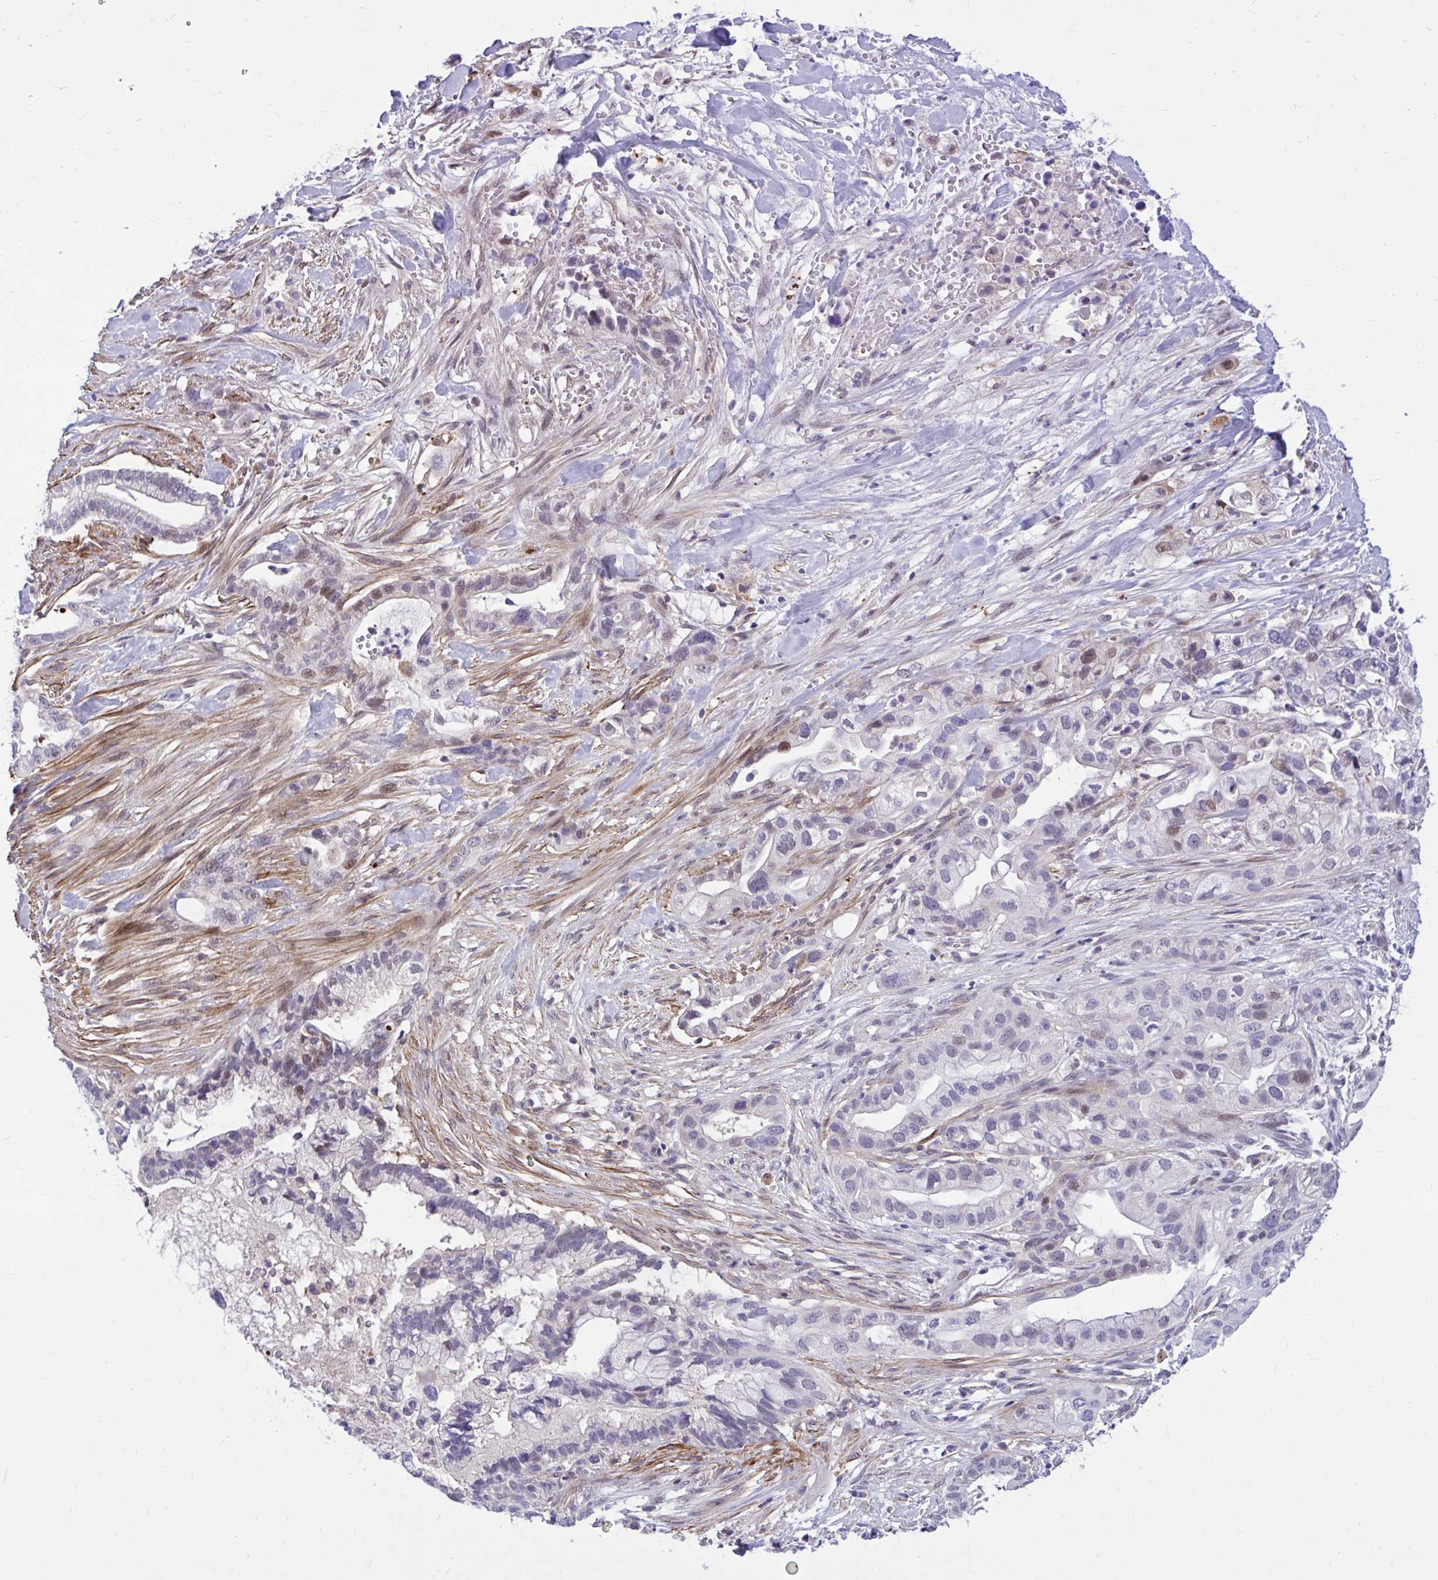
{"staining": {"intensity": "weak", "quantity": "<25%", "location": "nuclear"}, "tissue": "pancreatic cancer", "cell_type": "Tumor cells", "image_type": "cancer", "snomed": [{"axis": "morphology", "description": "Adenocarcinoma, NOS"}, {"axis": "topography", "description": "Pancreas"}], "caption": "Pancreatic cancer was stained to show a protein in brown. There is no significant expression in tumor cells.", "gene": "ZBTB25", "patient": {"sex": "male", "age": 44}}